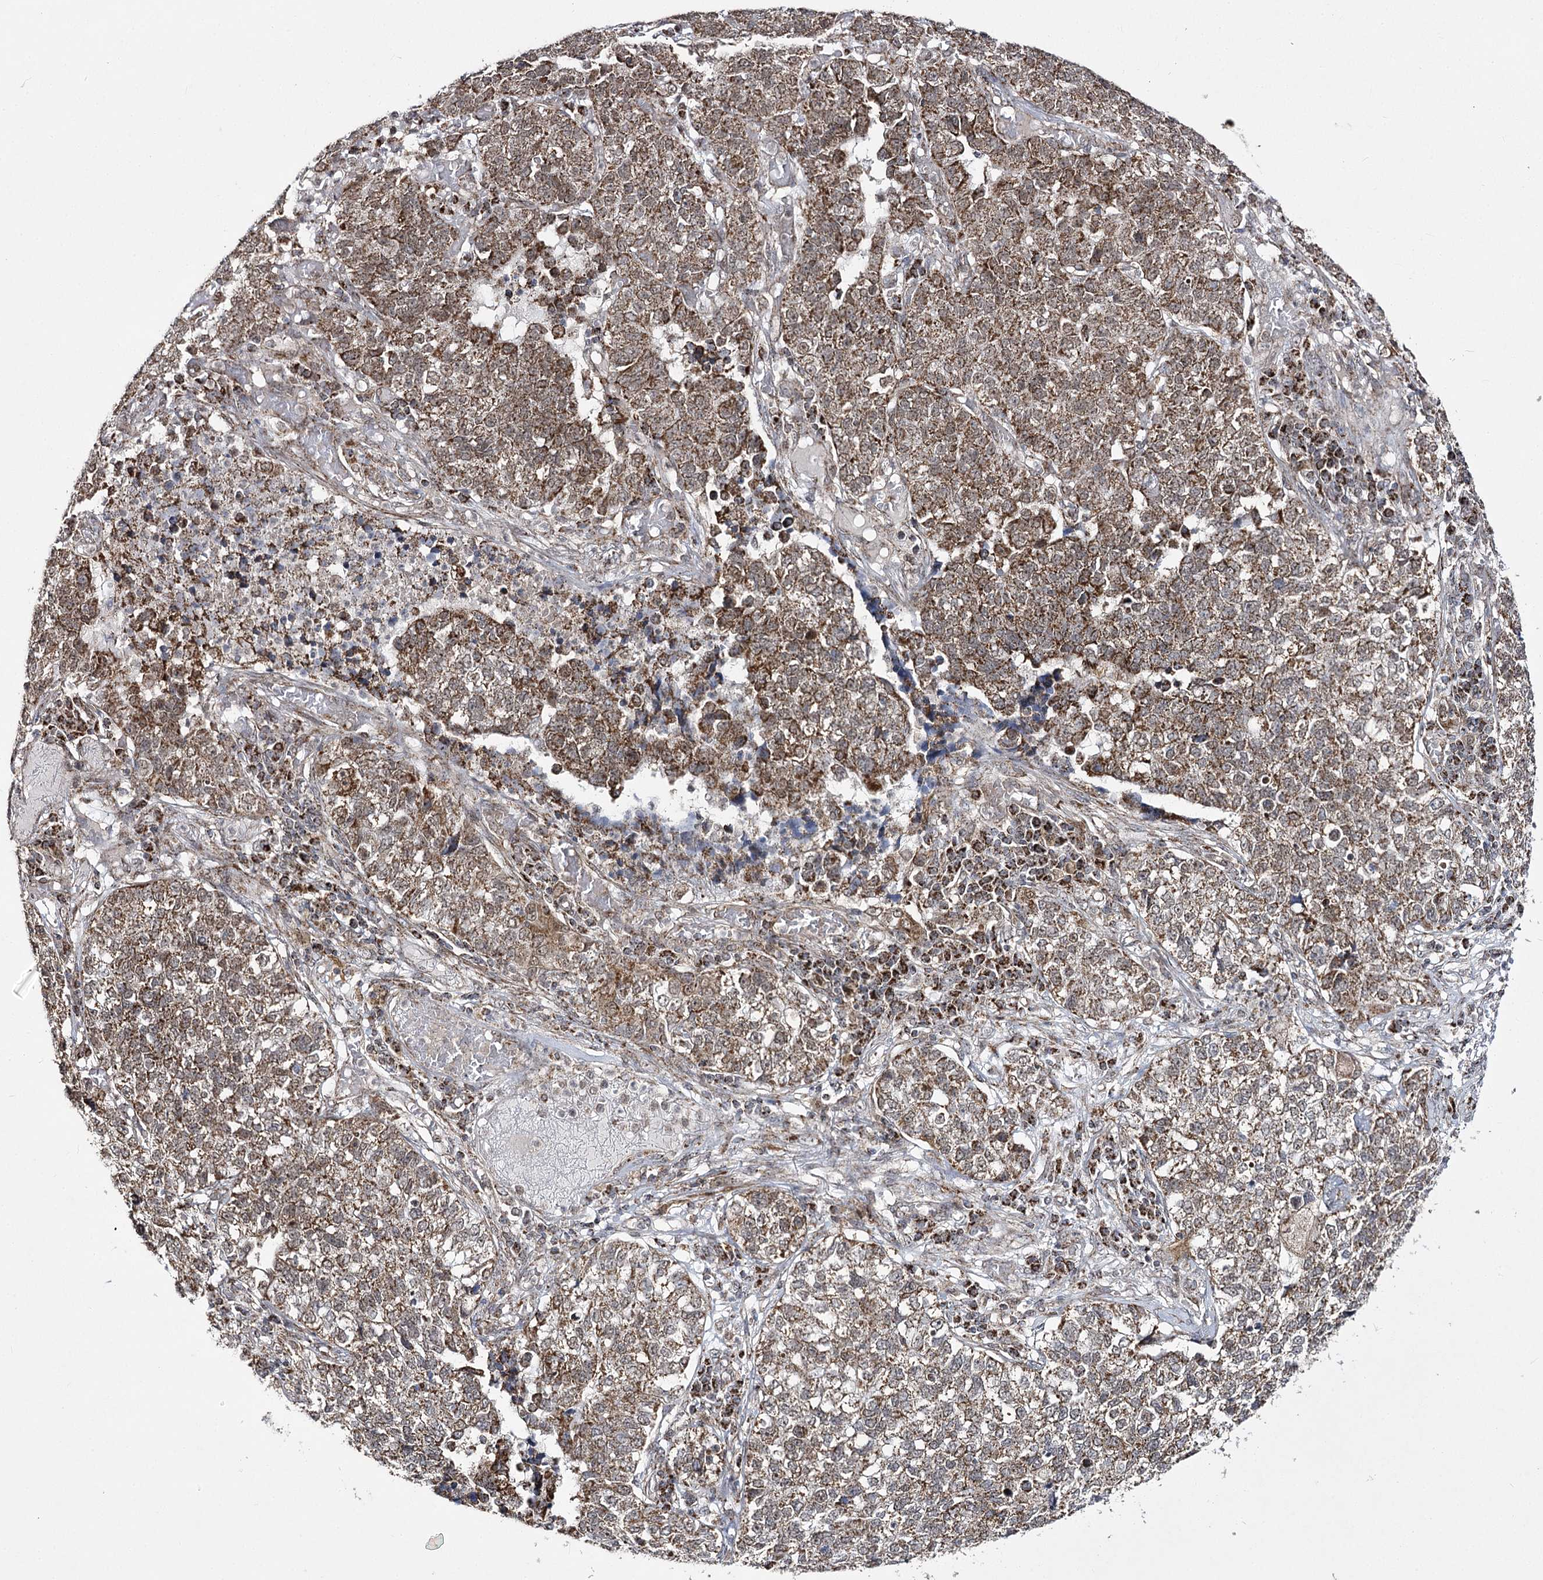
{"staining": {"intensity": "strong", "quantity": ">75%", "location": "cytoplasmic/membranous"}, "tissue": "lung cancer", "cell_type": "Tumor cells", "image_type": "cancer", "snomed": [{"axis": "morphology", "description": "Adenocarcinoma, NOS"}, {"axis": "topography", "description": "Lung"}], "caption": "DAB immunohistochemical staining of lung cancer (adenocarcinoma) shows strong cytoplasmic/membranous protein expression in about >75% of tumor cells. The protein of interest is shown in brown color, while the nuclei are stained blue.", "gene": "SLC4A1AP", "patient": {"sex": "male", "age": 49}}